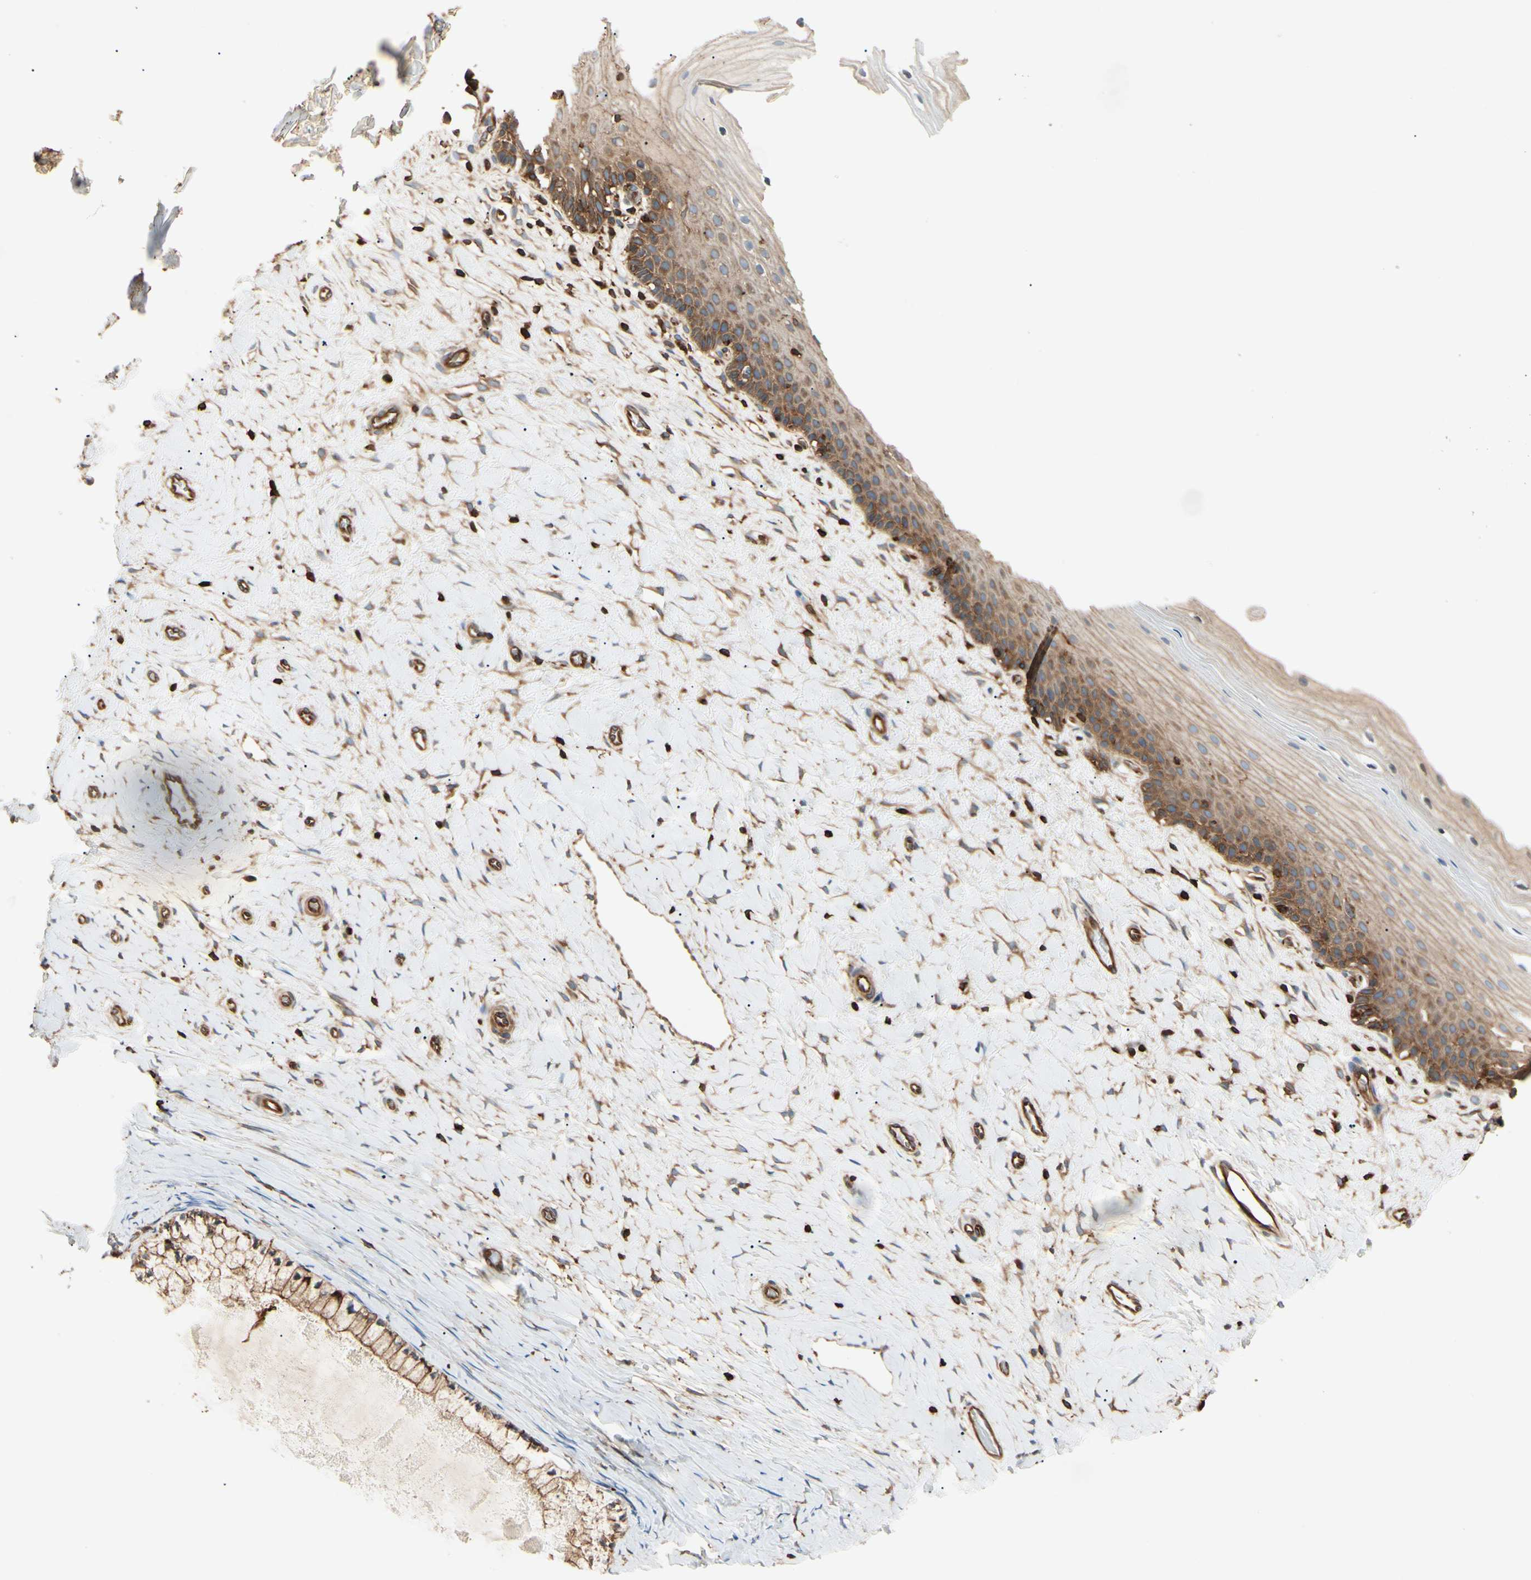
{"staining": {"intensity": "strong", "quantity": ">75%", "location": "cytoplasmic/membranous"}, "tissue": "cervix", "cell_type": "Glandular cells", "image_type": "normal", "snomed": [{"axis": "morphology", "description": "Normal tissue, NOS"}, {"axis": "topography", "description": "Cervix"}], "caption": "Immunohistochemistry (IHC) image of benign cervix: cervix stained using immunohistochemistry reveals high levels of strong protein expression localized specifically in the cytoplasmic/membranous of glandular cells, appearing as a cytoplasmic/membranous brown color.", "gene": "ARPC2", "patient": {"sex": "female", "age": 39}}